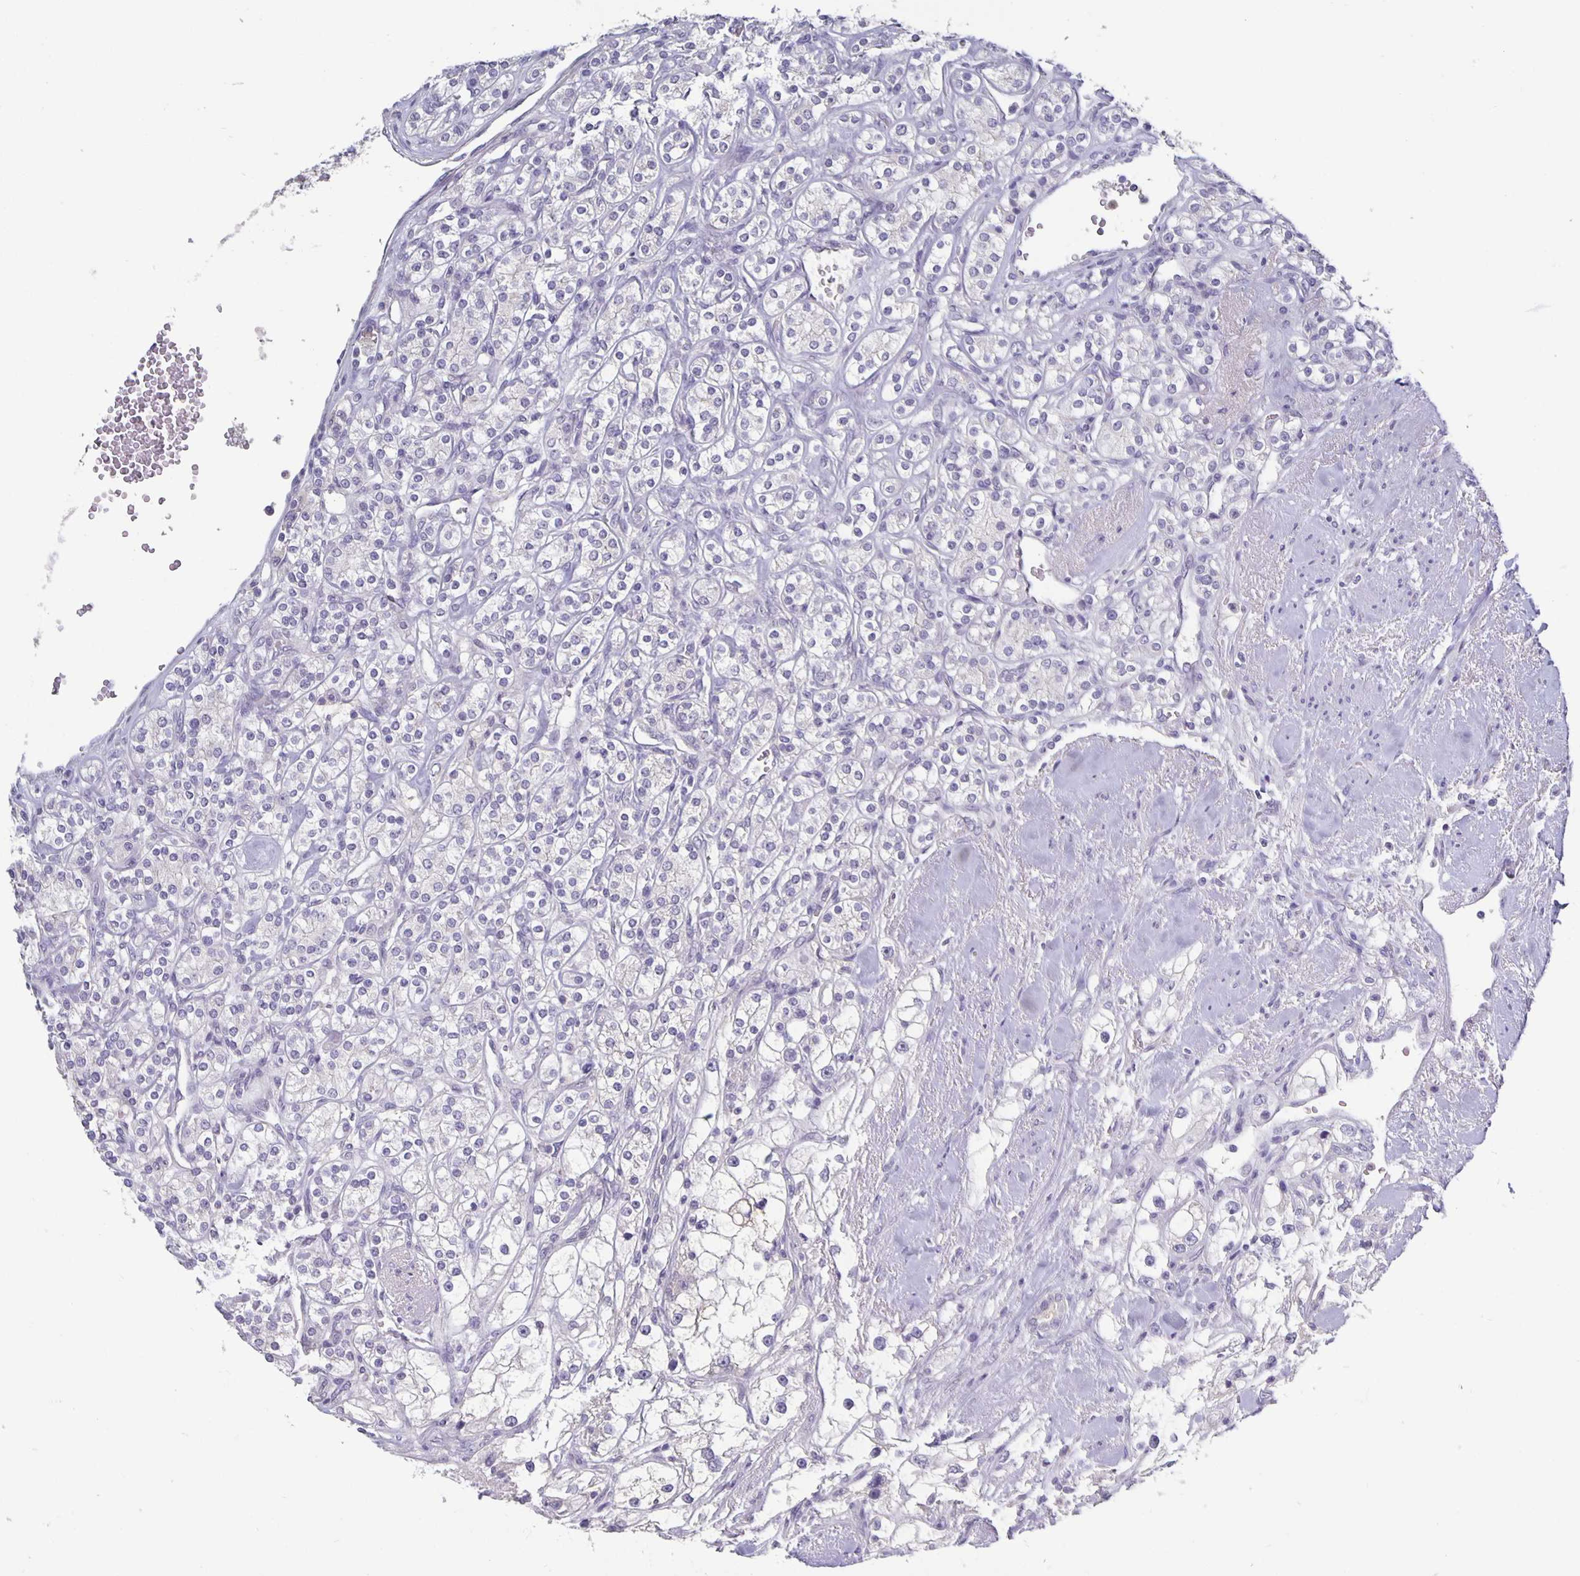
{"staining": {"intensity": "negative", "quantity": "none", "location": "none"}, "tissue": "renal cancer", "cell_type": "Tumor cells", "image_type": "cancer", "snomed": [{"axis": "morphology", "description": "Adenocarcinoma, NOS"}, {"axis": "topography", "description": "Kidney"}], "caption": "Protein analysis of adenocarcinoma (renal) reveals no significant positivity in tumor cells.", "gene": "GDF15", "patient": {"sex": "male", "age": 77}}